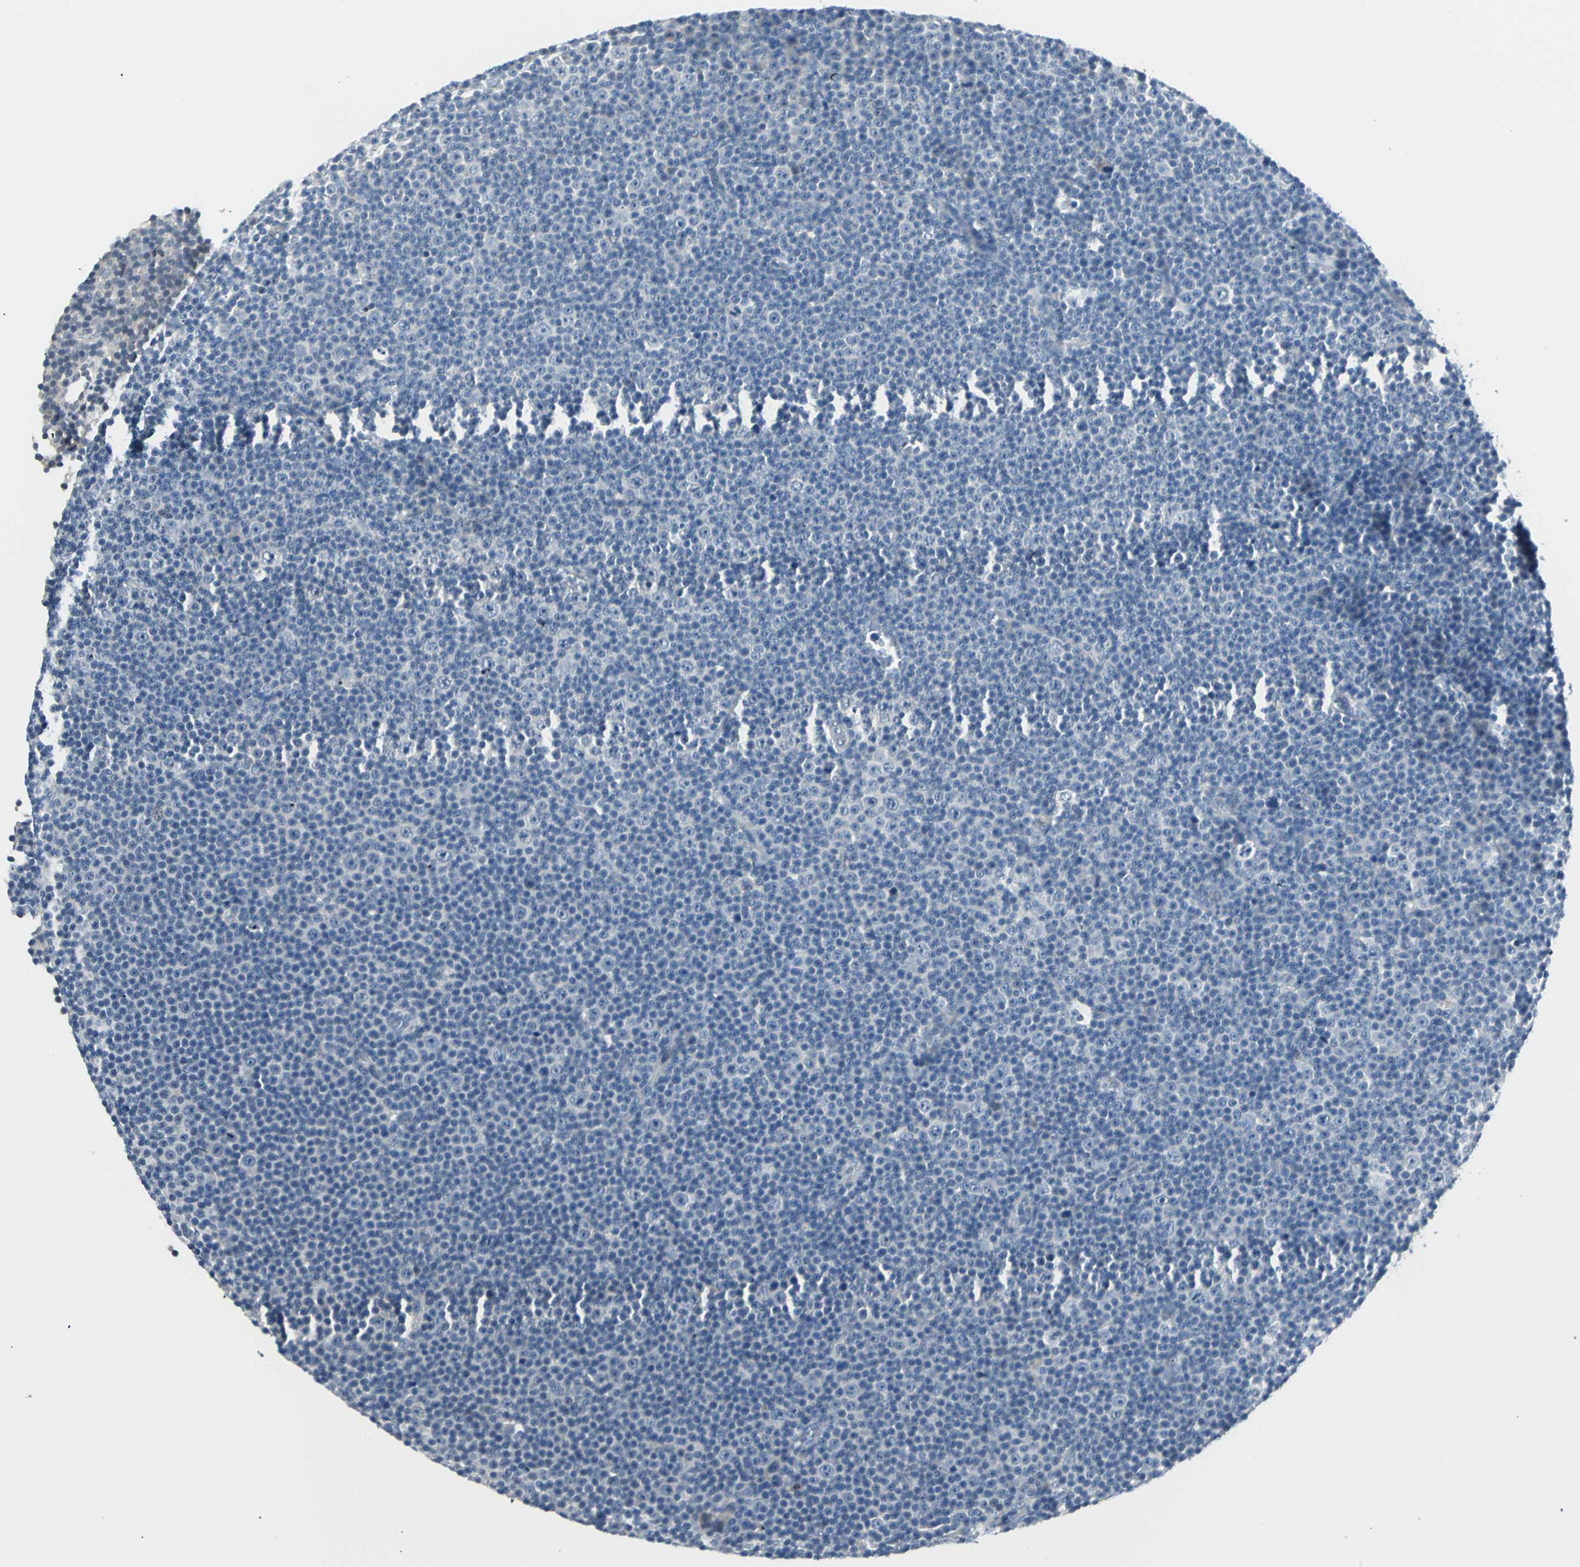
{"staining": {"intensity": "negative", "quantity": "none", "location": "none"}, "tissue": "lymphoma", "cell_type": "Tumor cells", "image_type": "cancer", "snomed": [{"axis": "morphology", "description": "Malignant lymphoma, non-Hodgkin's type, Low grade"}, {"axis": "topography", "description": "Lymph node"}], "caption": "IHC image of neoplastic tissue: lymphoma stained with DAB (3,3'-diaminobenzidine) demonstrates no significant protein staining in tumor cells.", "gene": "SOX30", "patient": {"sex": "female", "age": 67}}